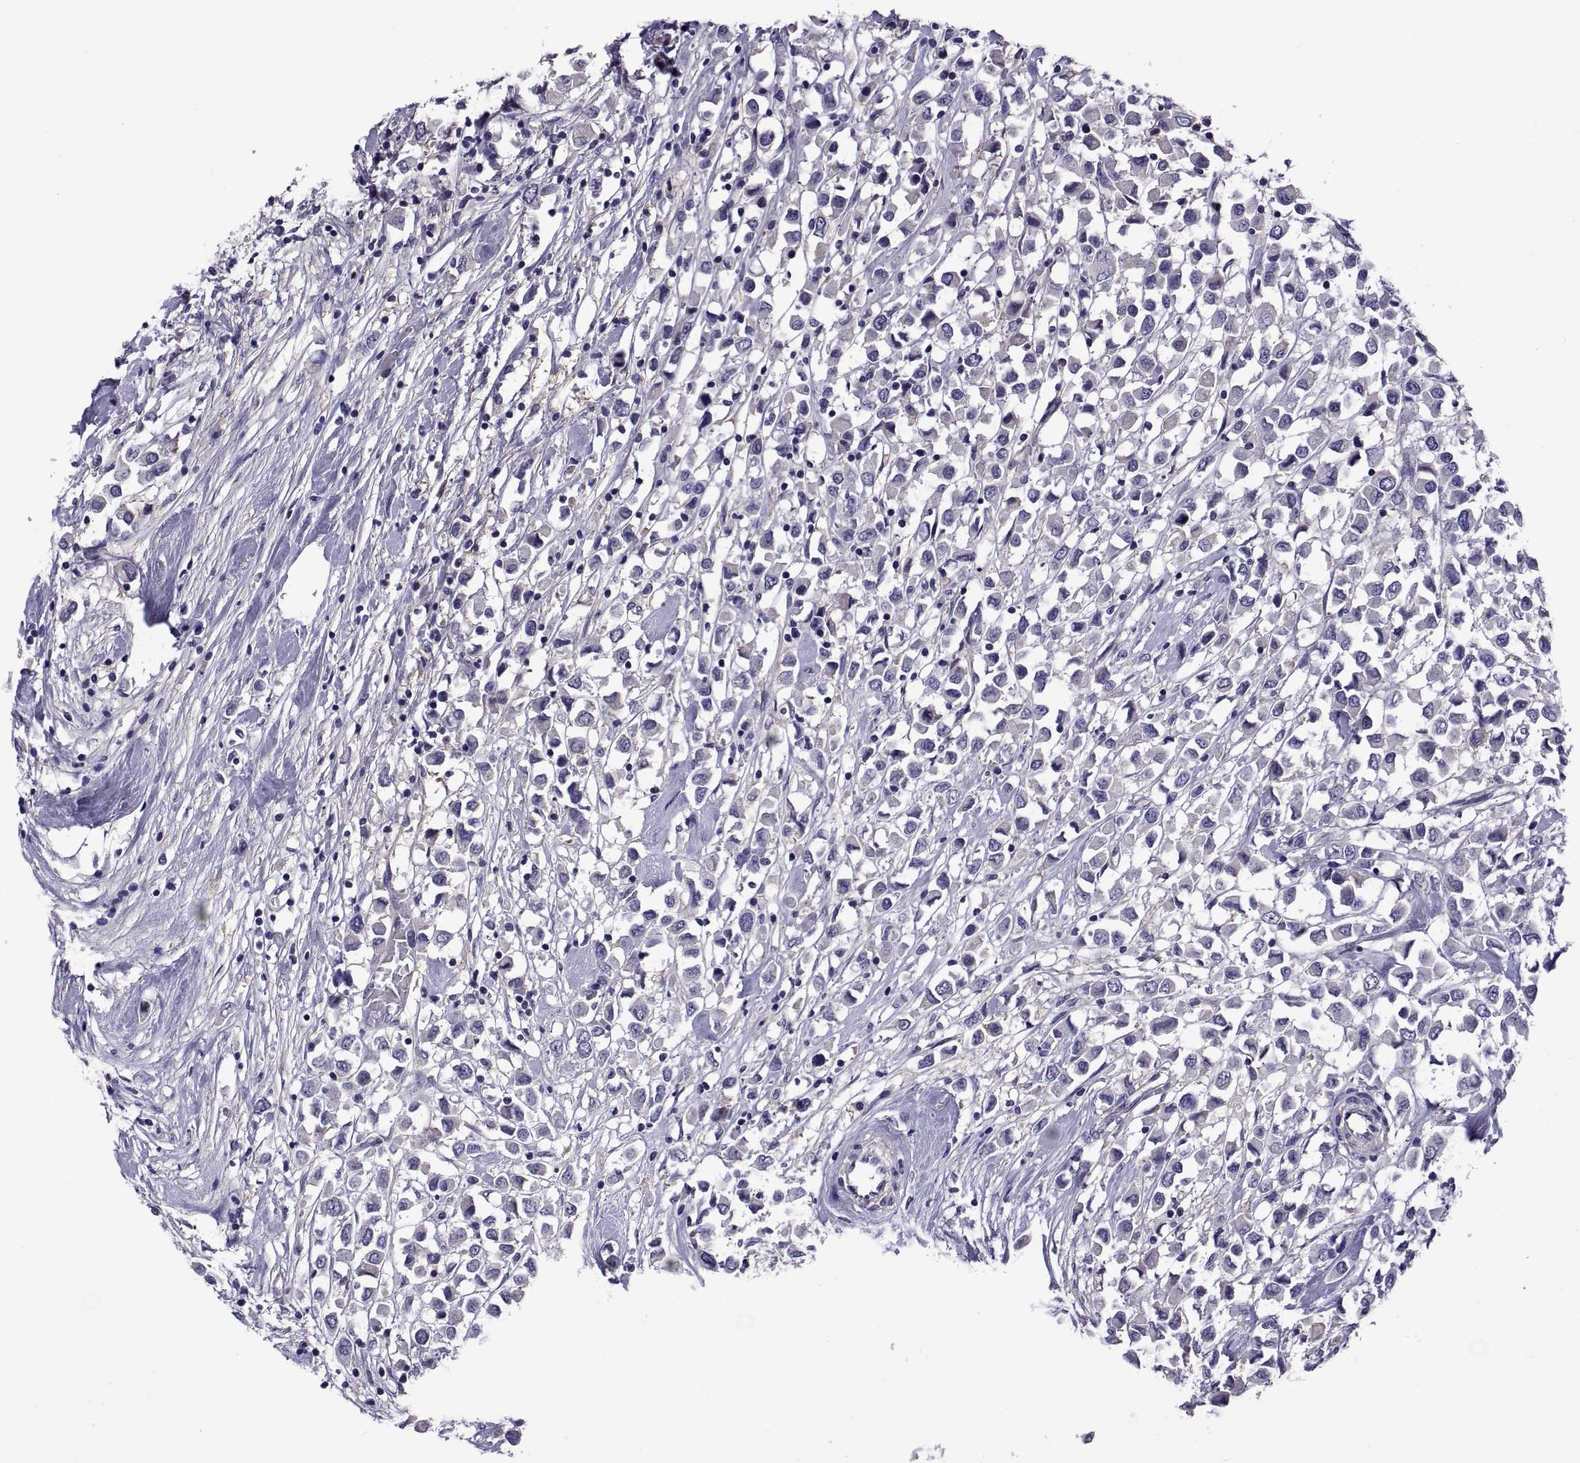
{"staining": {"intensity": "negative", "quantity": "none", "location": "none"}, "tissue": "breast cancer", "cell_type": "Tumor cells", "image_type": "cancer", "snomed": [{"axis": "morphology", "description": "Duct carcinoma"}, {"axis": "topography", "description": "Breast"}], "caption": "This is an IHC micrograph of human breast cancer. There is no positivity in tumor cells.", "gene": "TMC3", "patient": {"sex": "female", "age": 61}}